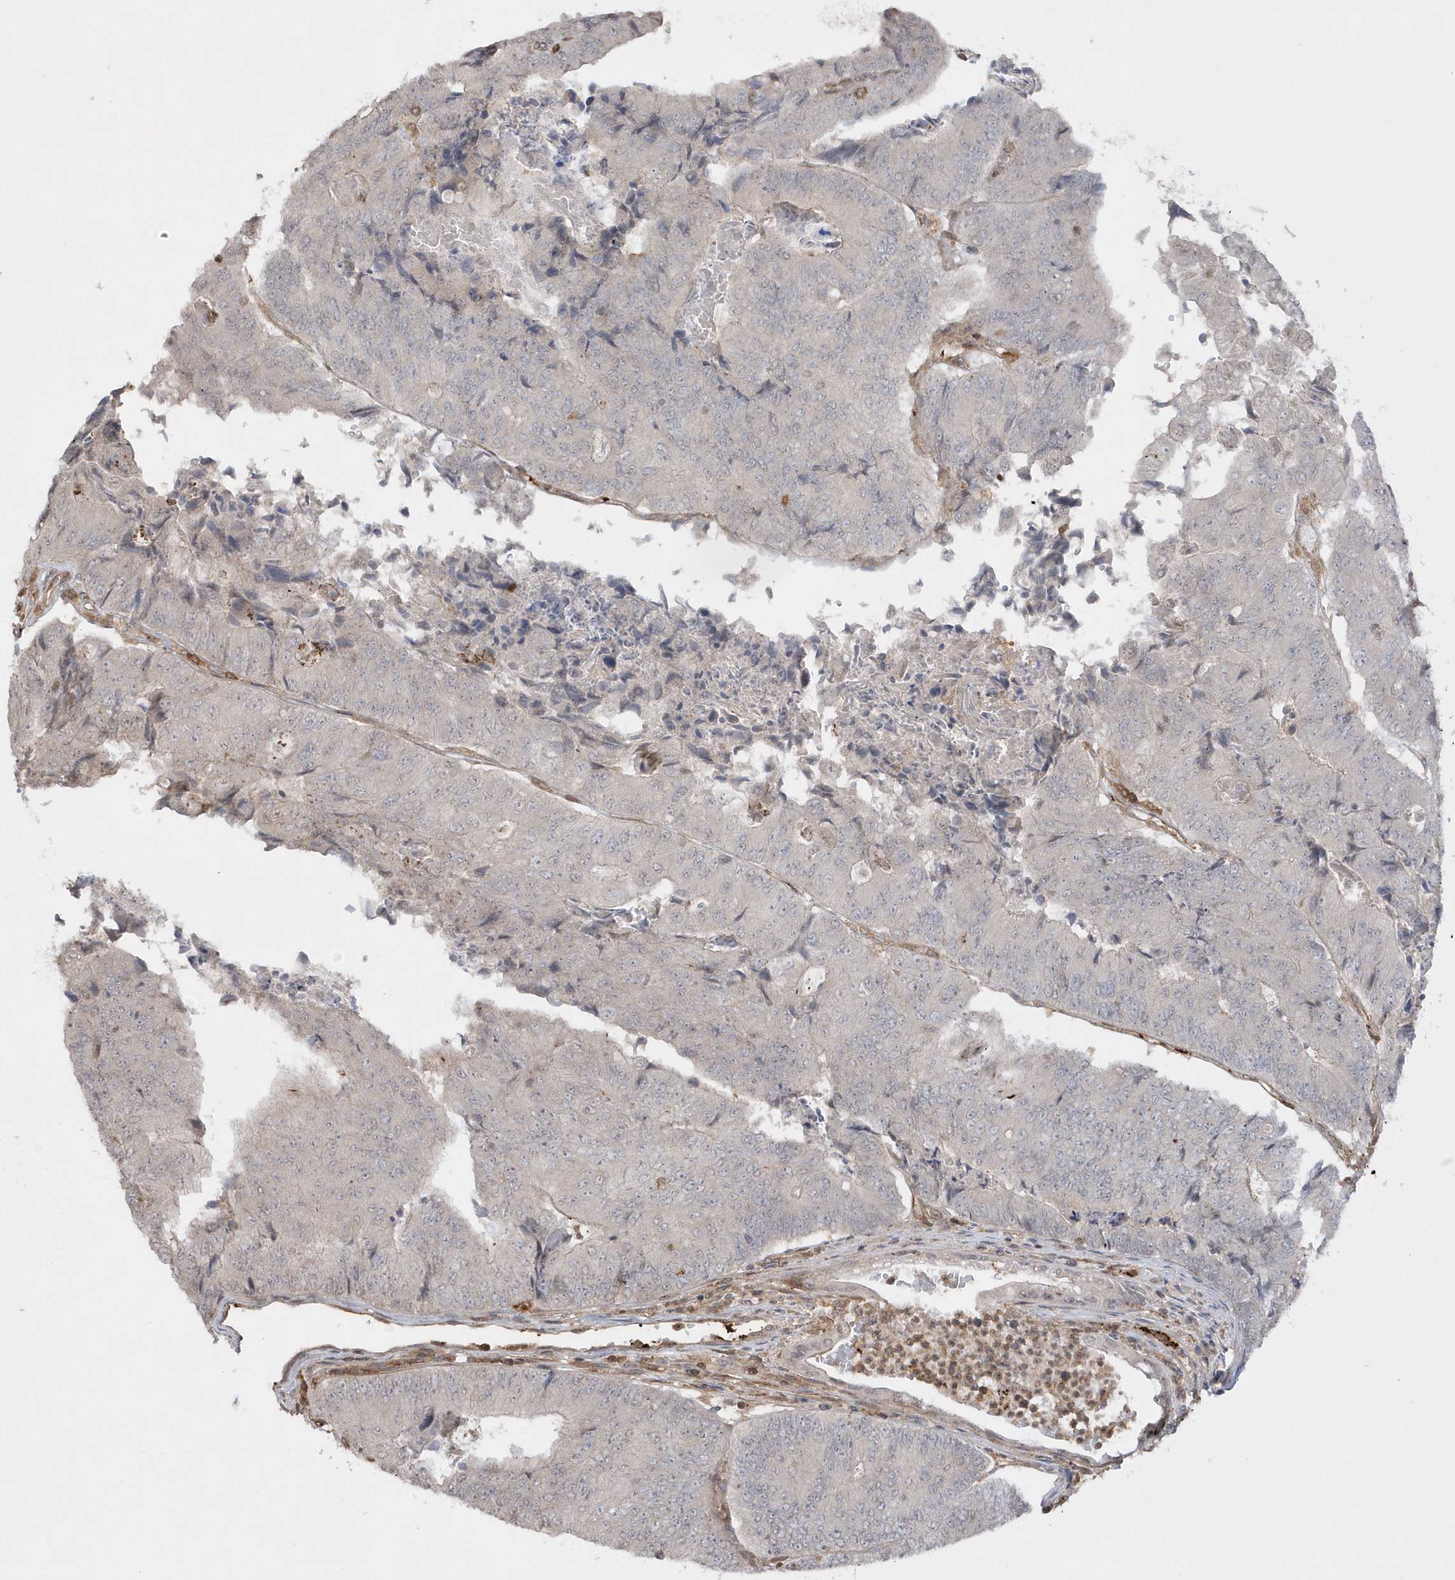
{"staining": {"intensity": "negative", "quantity": "none", "location": "none"}, "tissue": "colorectal cancer", "cell_type": "Tumor cells", "image_type": "cancer", "snomed": [{"axis": "morphology", "description": "Adenocarcinoma, NOS"}, {"axis": "topography", "description": "Colon"}], "caption": "Immunohistochemical staining of adenocarcinoma (colorectal) displays no significant staining in tumor cells.", "gene": "BSN", "patient": {"sex": "female", "age": 67}}